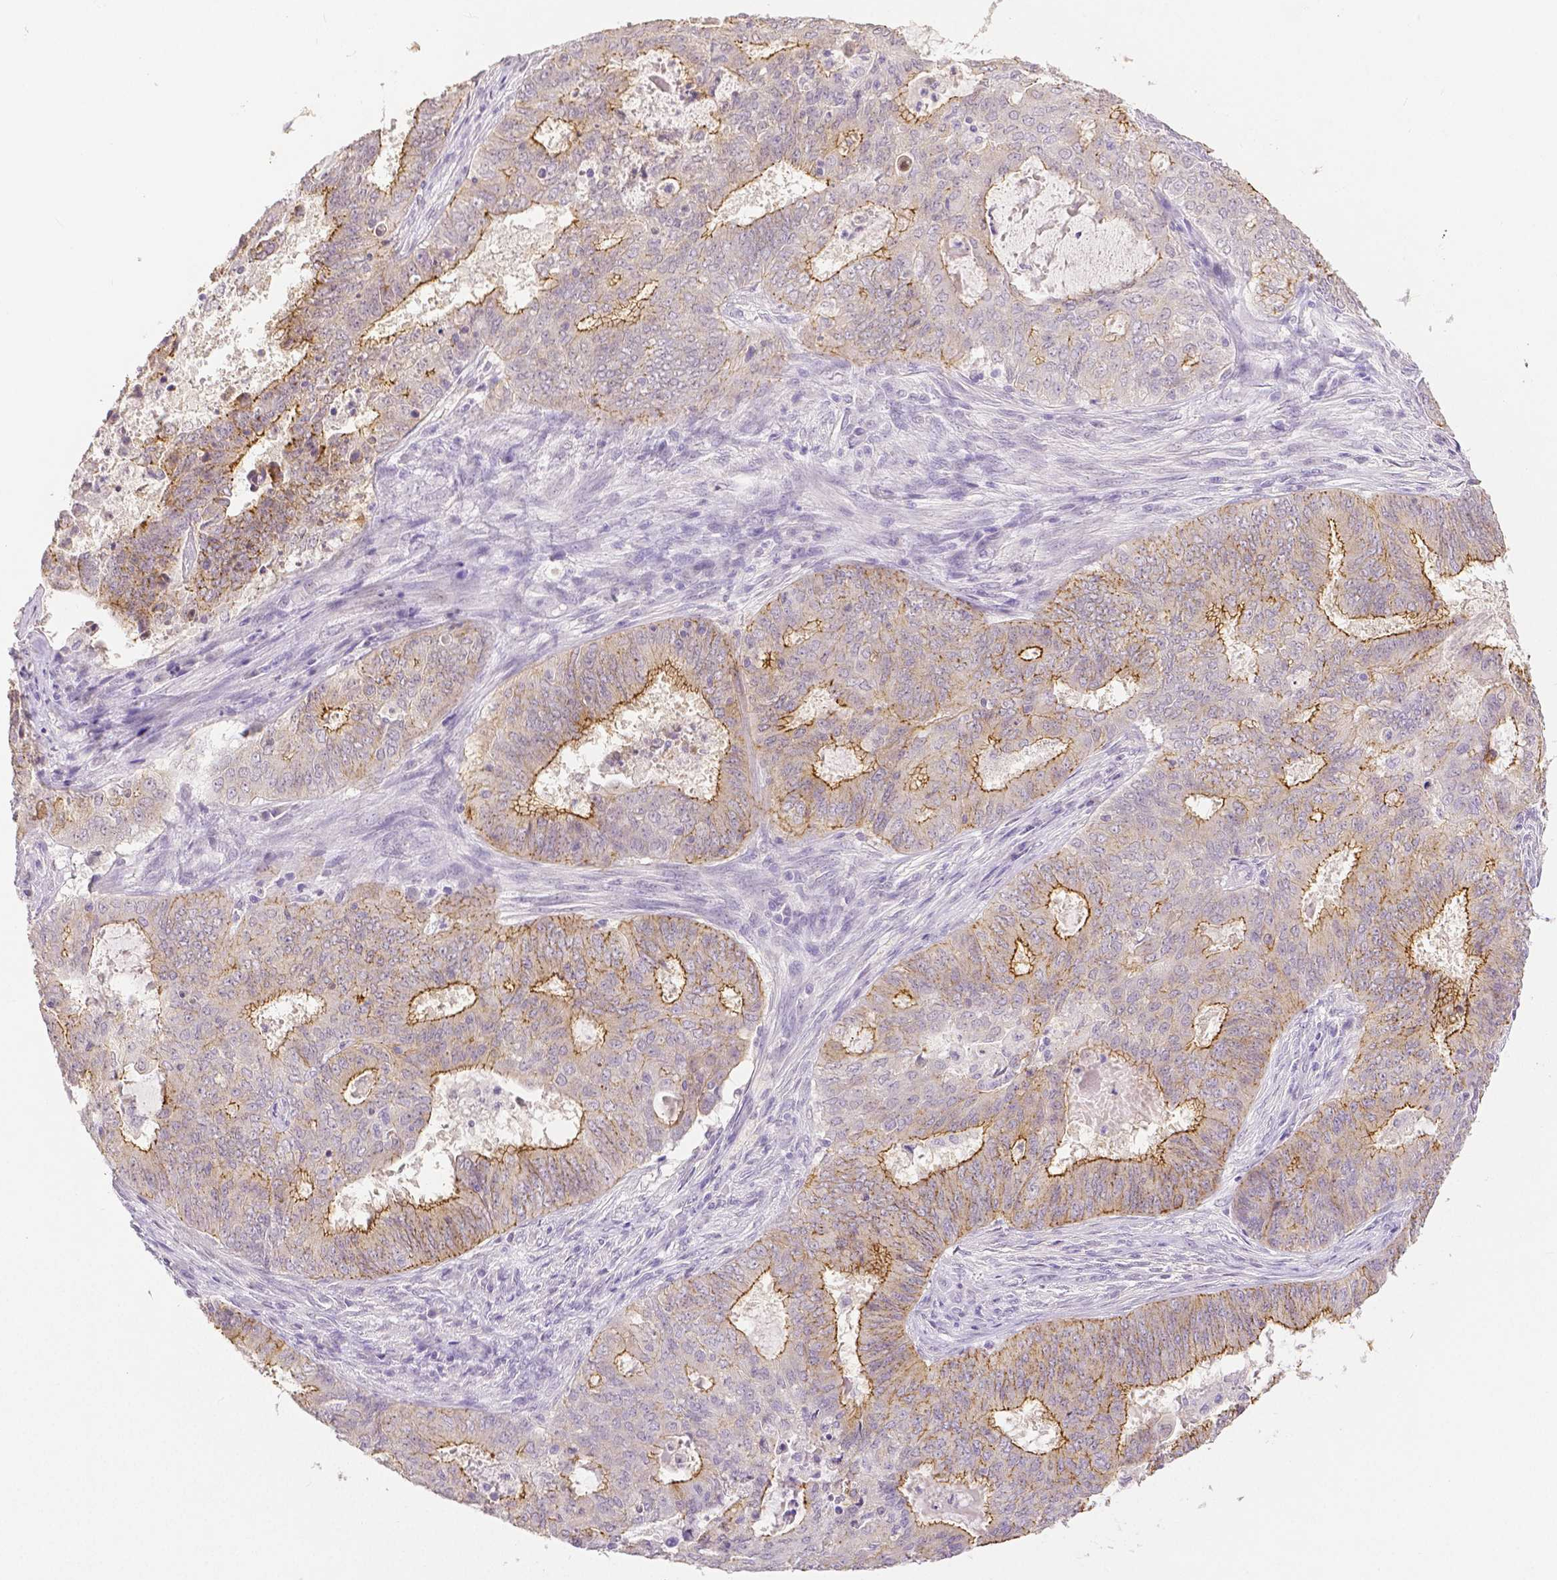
{"staining": {"intensity": "moderate", "quantity": "25%-75%", "location": "cytoplasmic/membranous"}, "tissue": "endometrial cancer", "cell_type": "Tumor cells", "image_type": "cancer", "snomed": [{"axis": "morphology", "description": "Adenocarcinoma, NOS"}, {"axis": "topography", "description": "Endometrium"}], "caption": "A medium amount of moderate cytoplasmic/membranous staining is present in approximately 25%-75% of tumor cells in endometrial cancer tissue. The protein is shown in brown color, while the nuclei are stained blue.", "gene": "OCLN", "patient": {"sex": "female", "age": 62}}